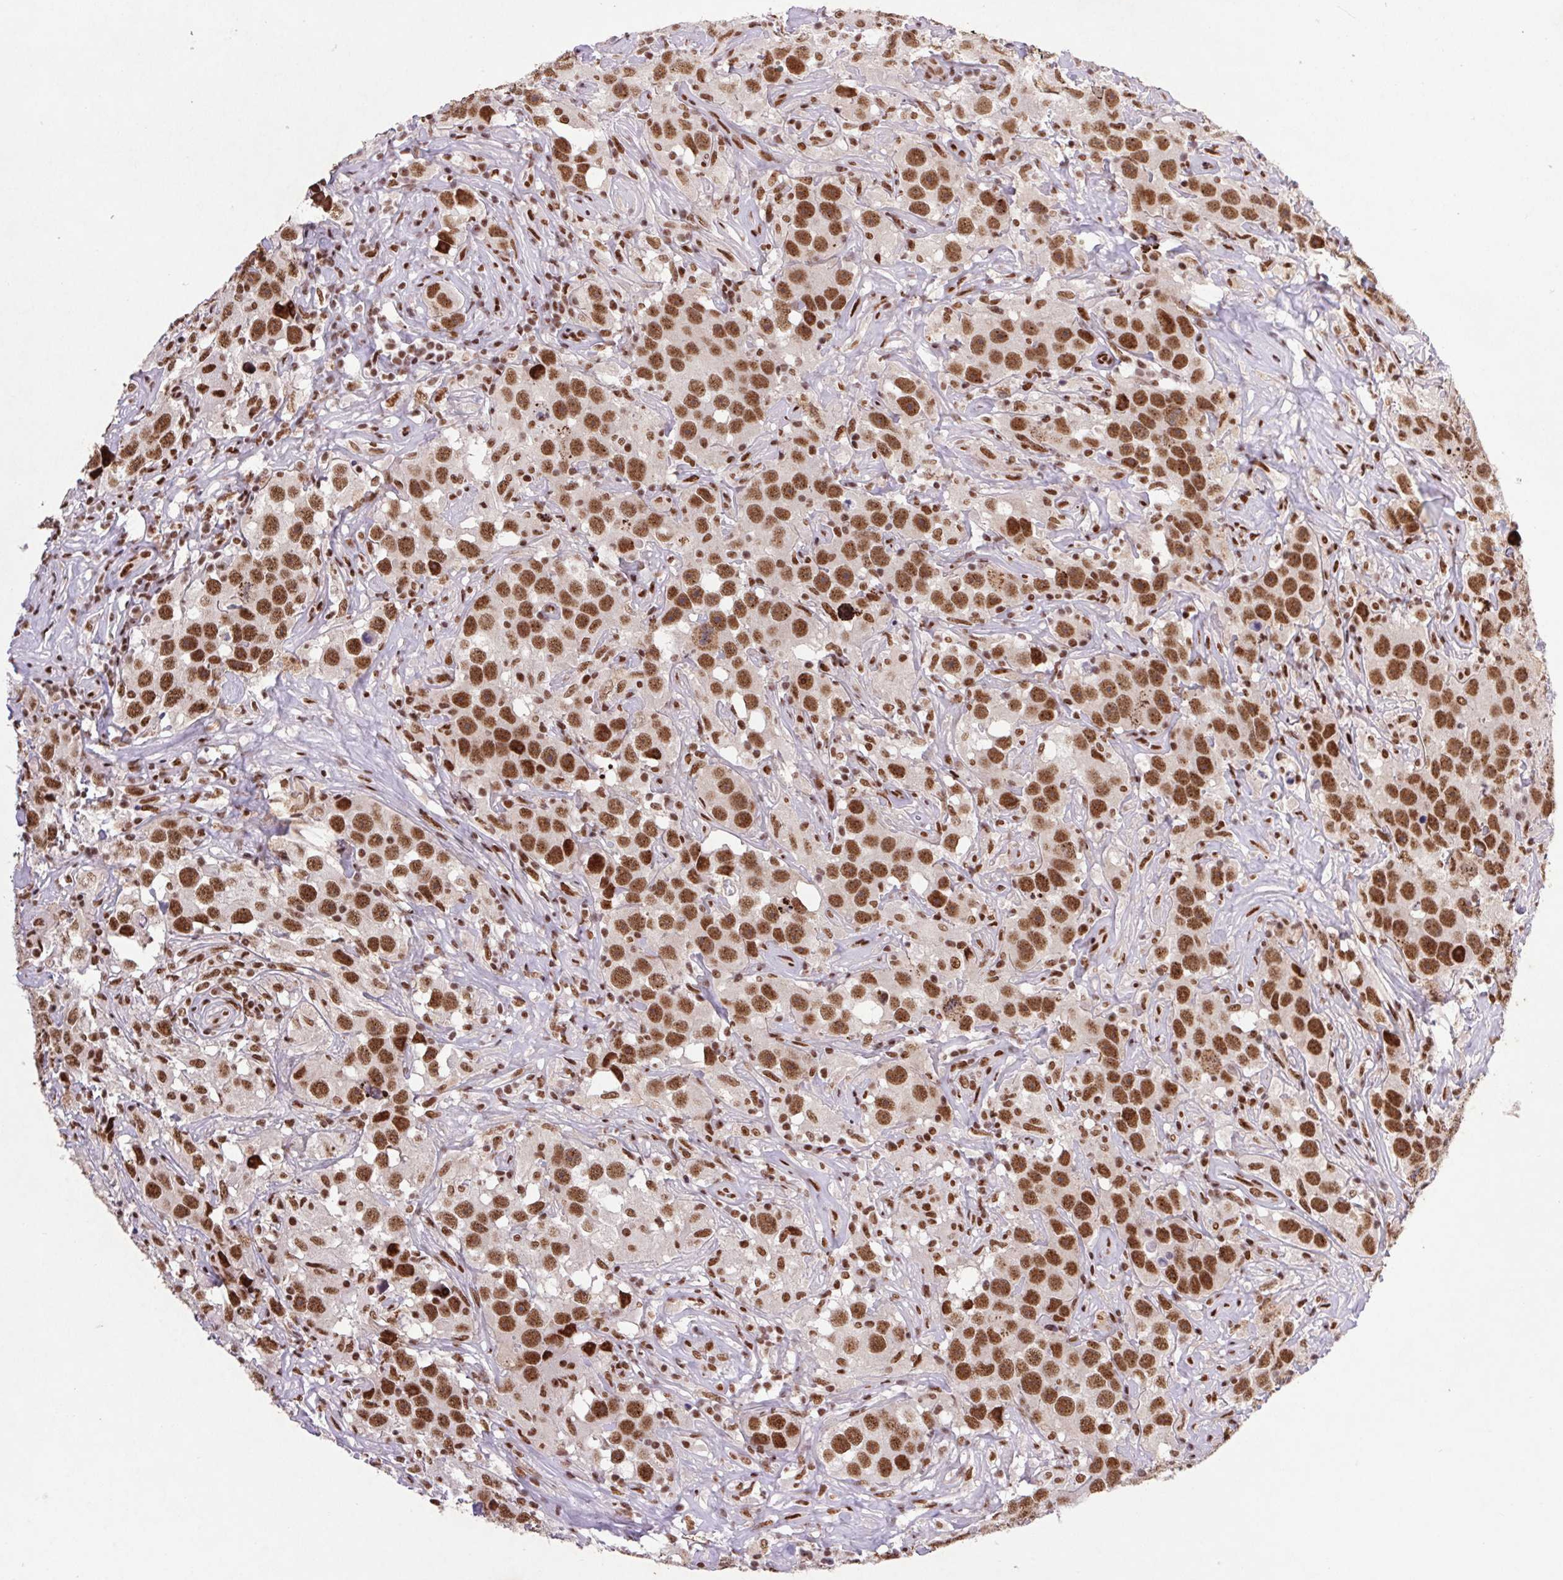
{"staining": {"intensity": "strong", "quantity": ">75%", "location": "nuclear"}, "tissue": "testis cancer", "cell_type": "Tumor cells", "image_type": "cancer", "snomed": [{"axis": "morphology", "description": "Seminoma, NOS"}, {"axis": "topography", "description": "Testis"}], "caption": "Strong nuclear staining for a protein is present in about >75% of tumor cells of testis cancer (seminoma) using immunohistochemistry.", "gene": "LDLRAD4", "patient": {"sex": "male", "age": 49}}